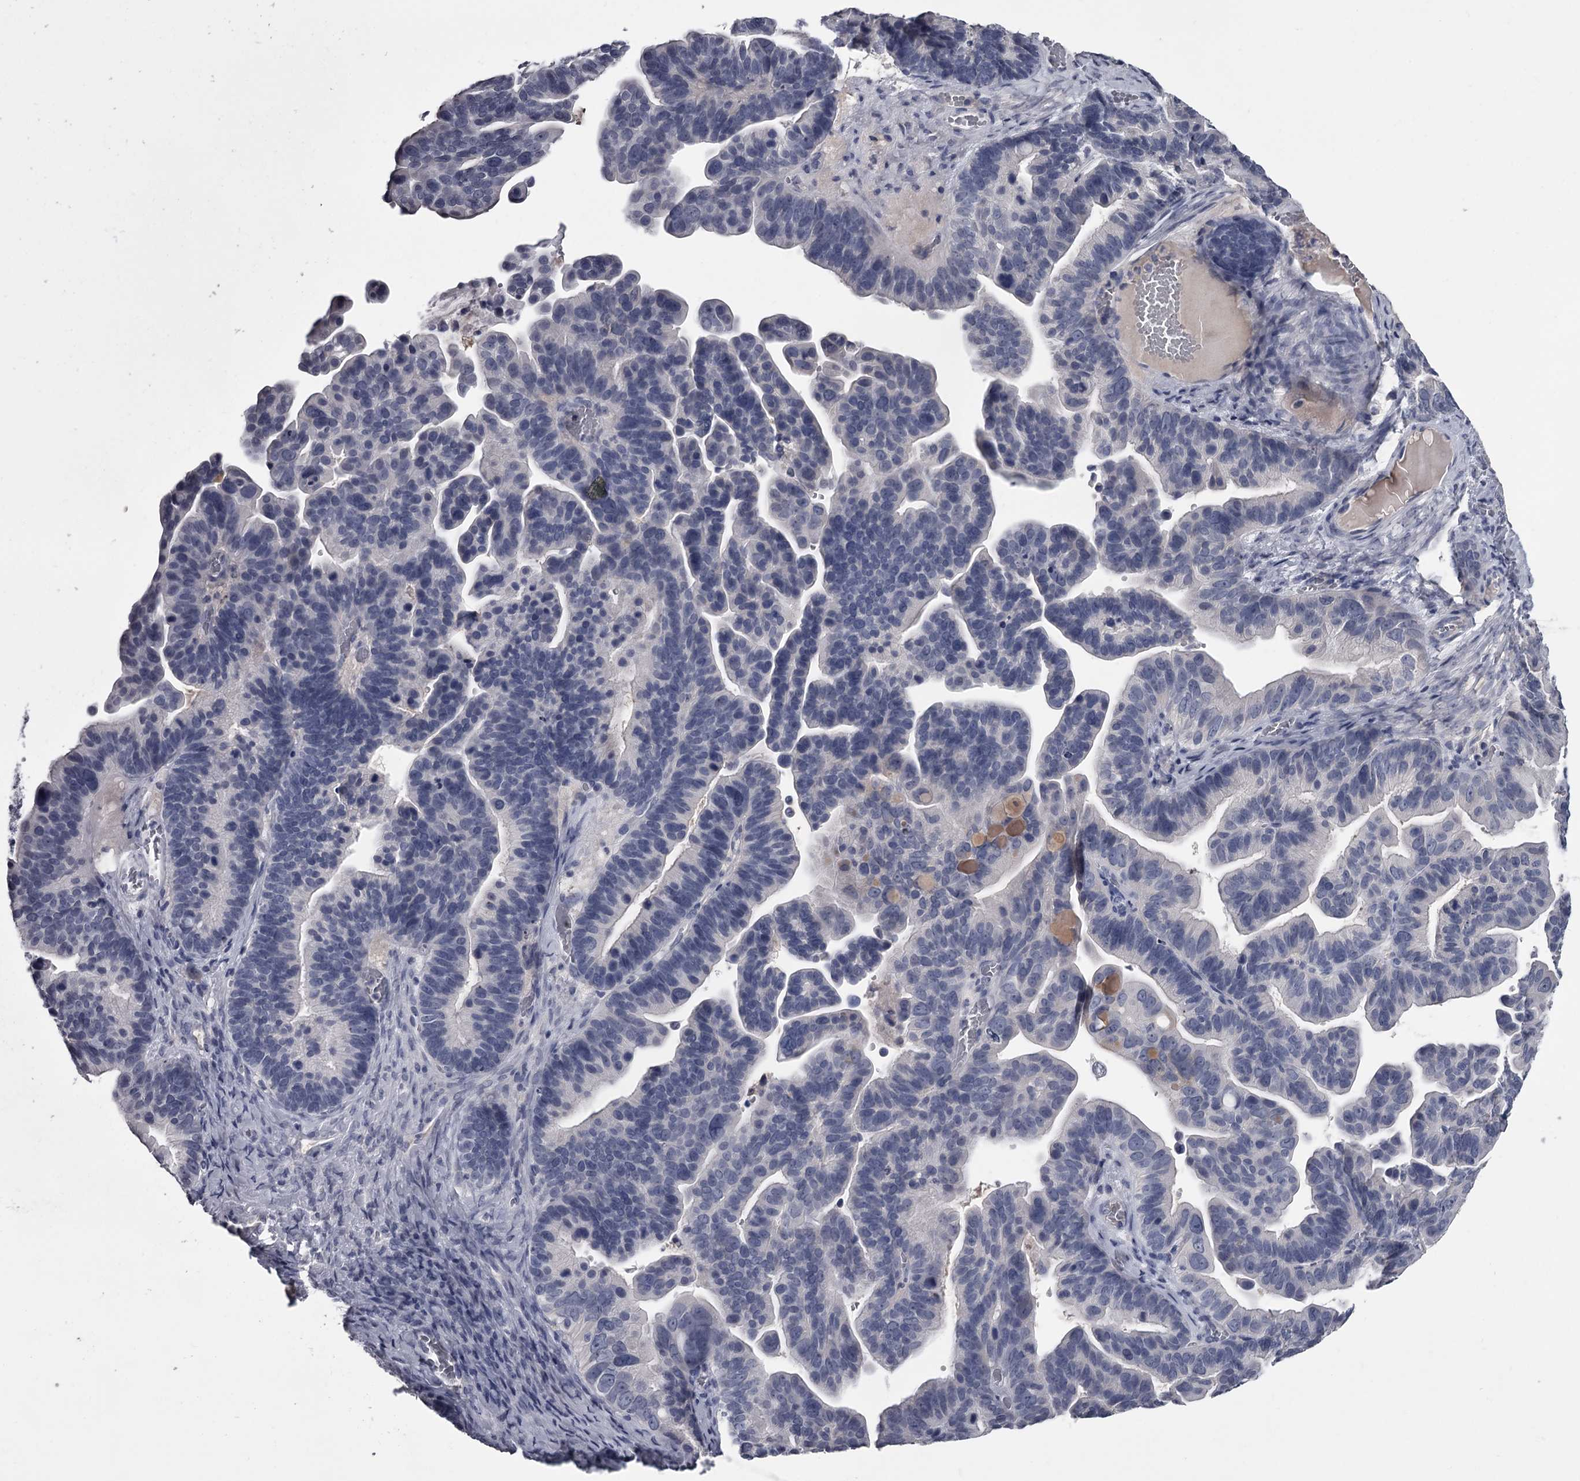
{"staining": {"intensity": "negative", "quantity": "none", "location": "none"}, "tissue": "ovarian cancer", "cell_type": "Tumor cells", "image_type": "cancer", "snomed": [{"axis": "morphology", "description": "Cystadenocarcinoma, serous, NOS"}, {"axis": "topography", "description": "Ovary"}], "caption": "A photomicrograph of ovarian cancer (serous cystadenocarcinoma) stained for a protein demonstrates no brown staining in tumor cells.", "gene": "DAO", "patient": {"sex": "female", "age": 56}}